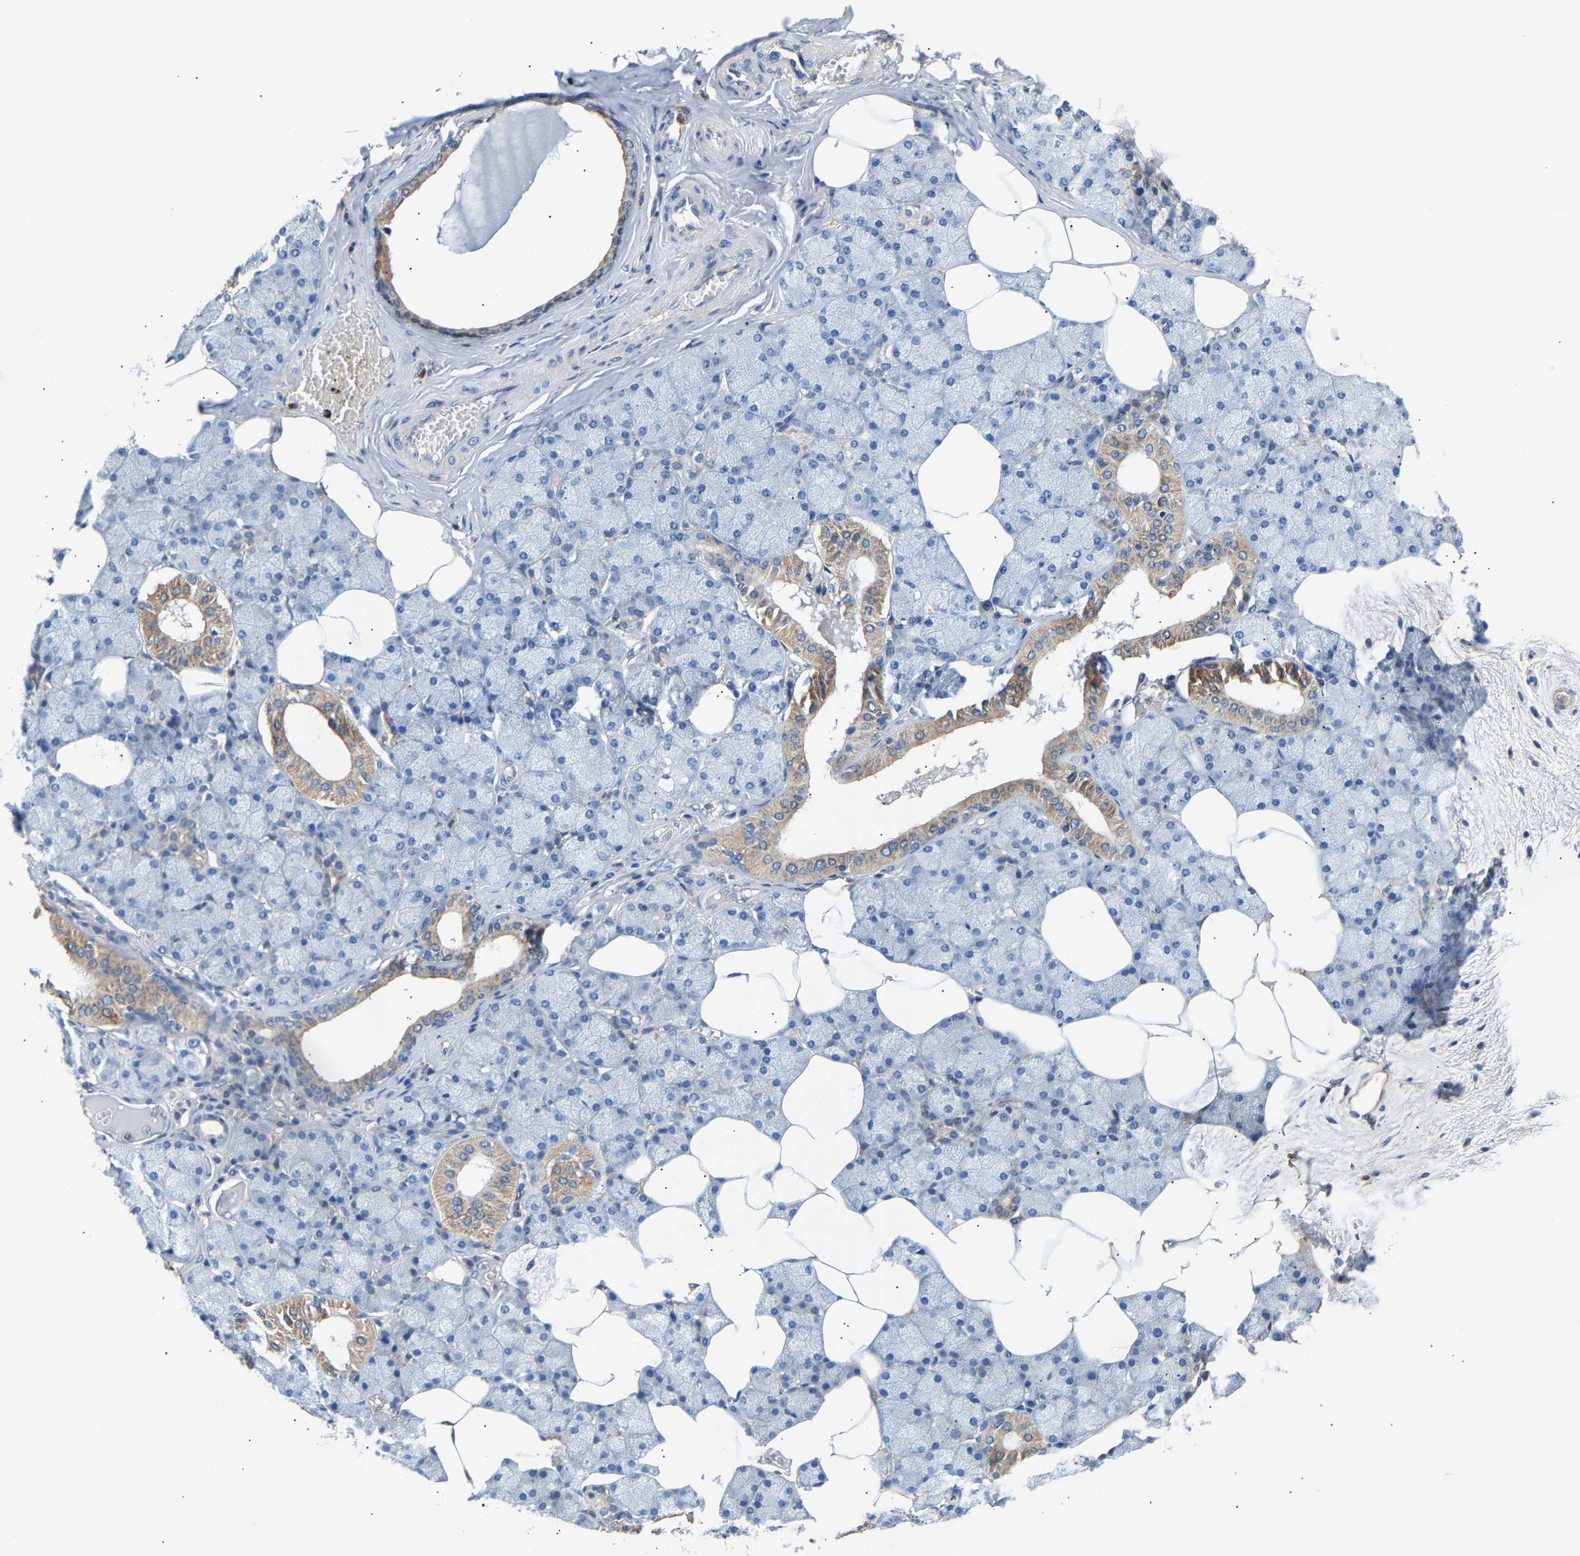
{"staining": {"intensity": "moderate", "quantity": "<25%", "location": "cytoplasmic/membranous"}, "tissue": "salivary gland", "cell_type": "Glandular cells", "image_type": "normal", "snomed": [{"axis": "morphology", "description": "Normal tissue, NOS"}, {"axis": "topography", "description": "Salivary gland"}], "caption": "The micrograph exhibits a brown stain indicating the presence of a protein in the cytoplasmic/membranous of glandular cells in salivary gland.", "gene": "CCDC171", "patient": {"sex": "male", "age": 62}}